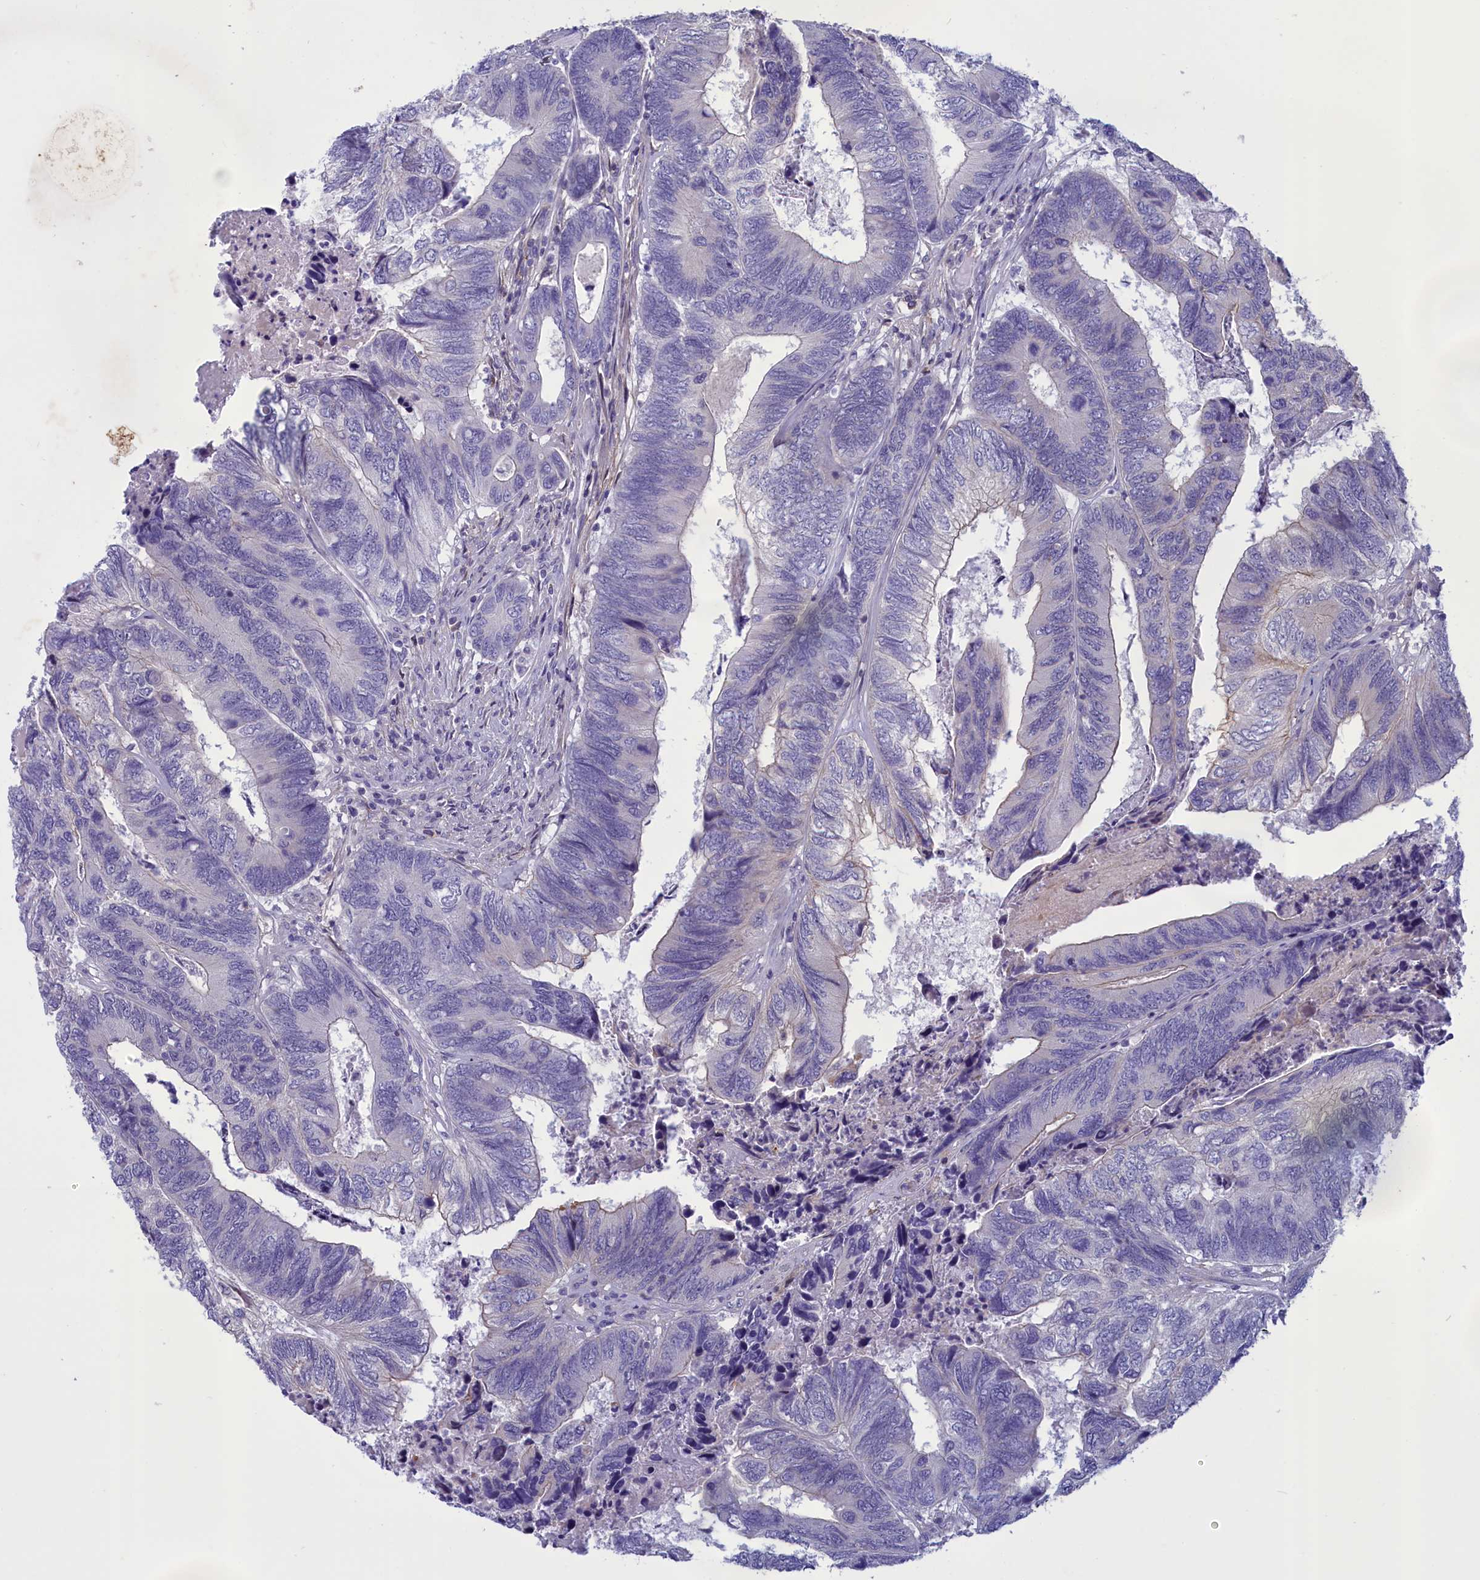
{"staining": {"intensity": "negative", "quantity": "none", "location": "none"}, "tissue": "colorectal cancer", "cell_type": "Tumor cells", "image_type": "cancer", "snomed": [{"axis": "morphology", "description": "Adenocarcinoma, NOS"}, {"axis": "topography", "description": "Colon"}], "caption": "High magnification brightfield microscopy of colorectal adenocarcinoma stained with DAB (3,3'-diaminobenzidine) (brown) and counterstained with hematoxylin (blue): tumor cells show no significant staining.", "gene": "CORO2A", "patient": {"sex": "female", "age": 67}}